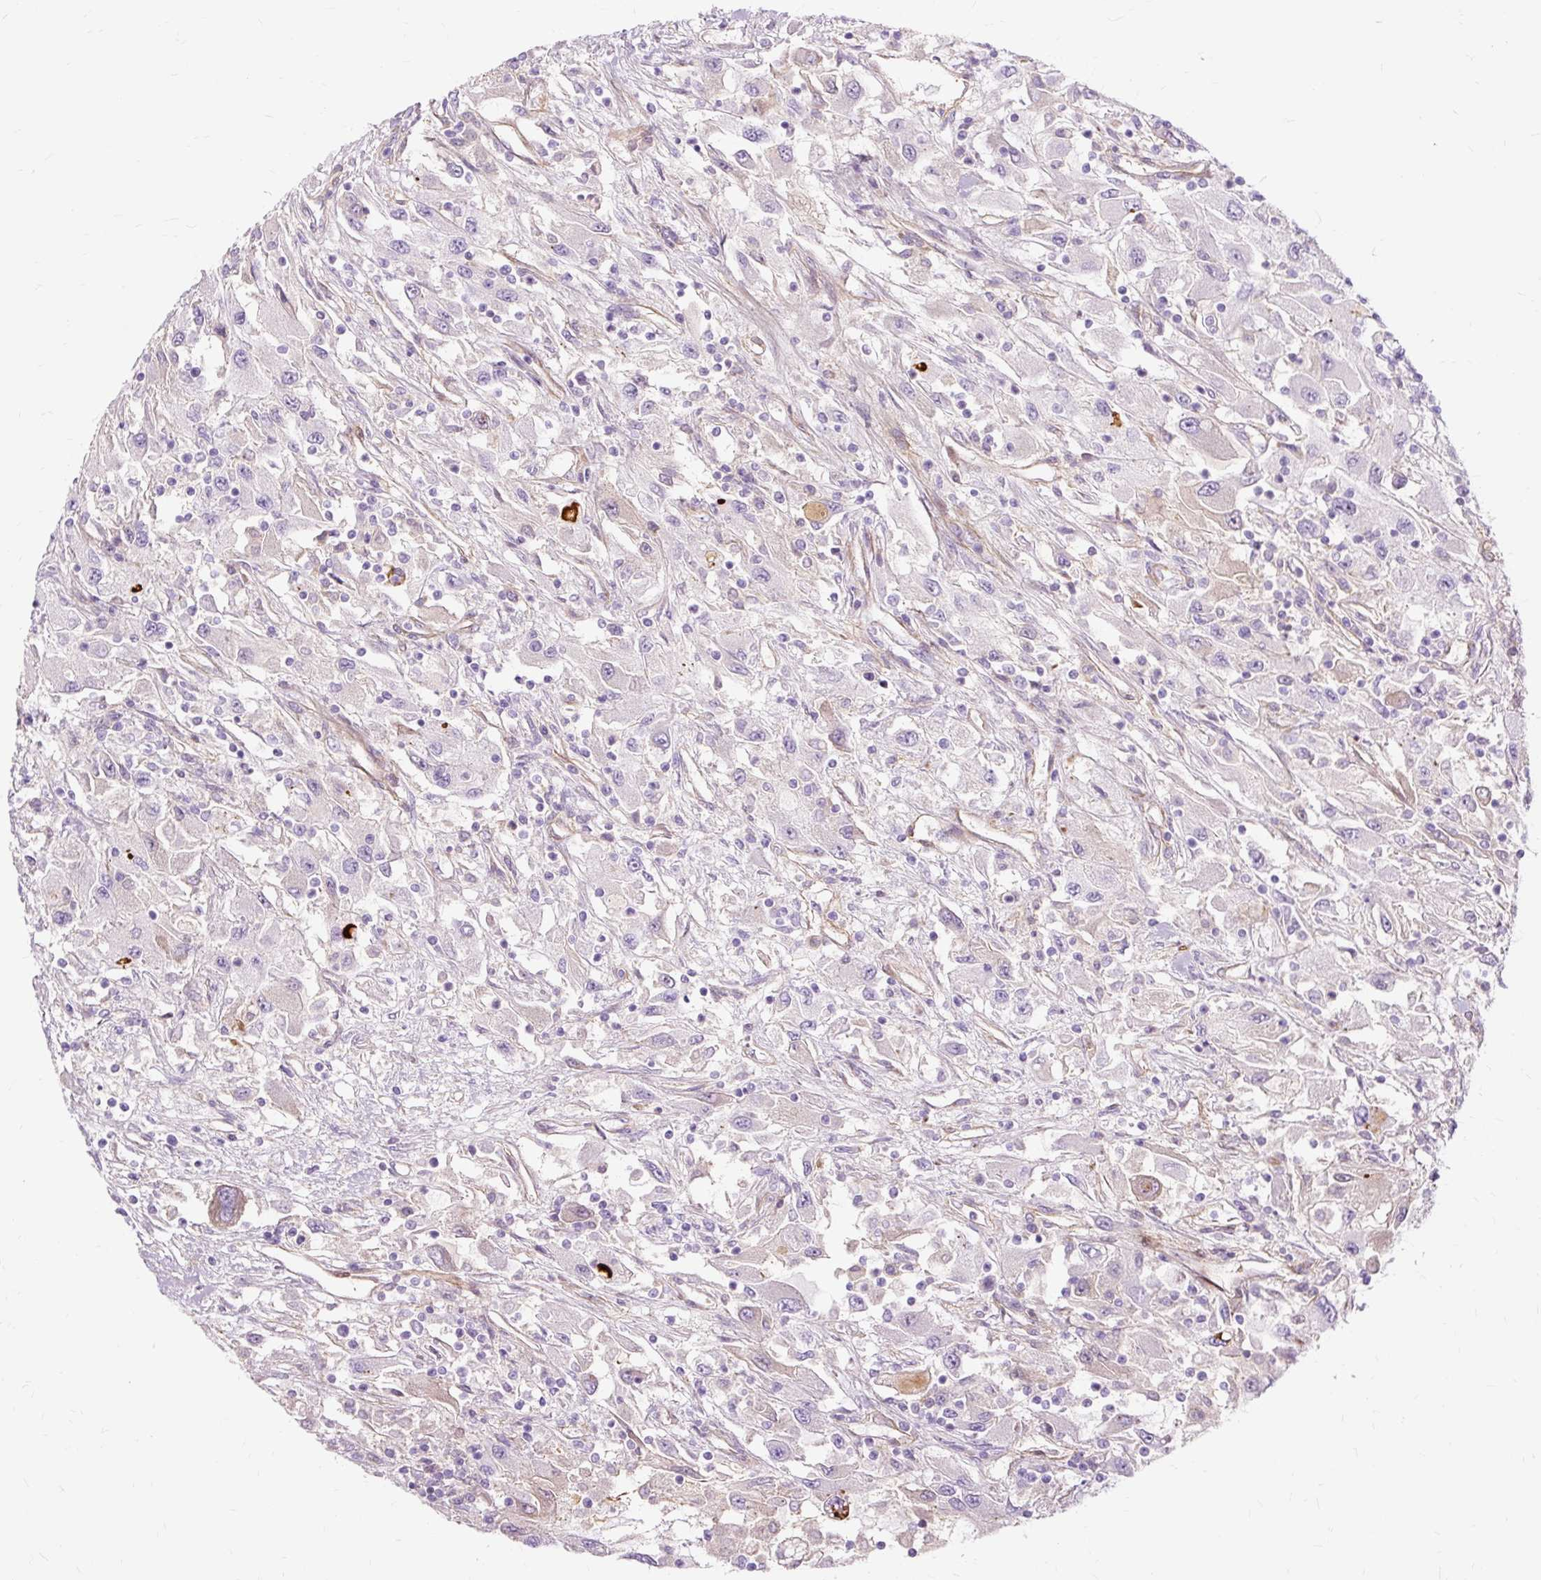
{"staining": {"intensity": "negative", "quantity": "none", "location": "none"}, "tissue": "renal cancer", "cell_type": "Tumor cells", "image_type": "cancer", "snomed": [{"axis": "morphology", "description": "Adenocarcinoma, NOS"}, {"axis": "topography", "description": "Kidney"}], "caption": "Adenocarcinoma (renal) was stained to show a protein in brown. There is no significant expression in tumor cells.", "gene": "DCTN4", "patient": {"sex": "female", "age": 67}}